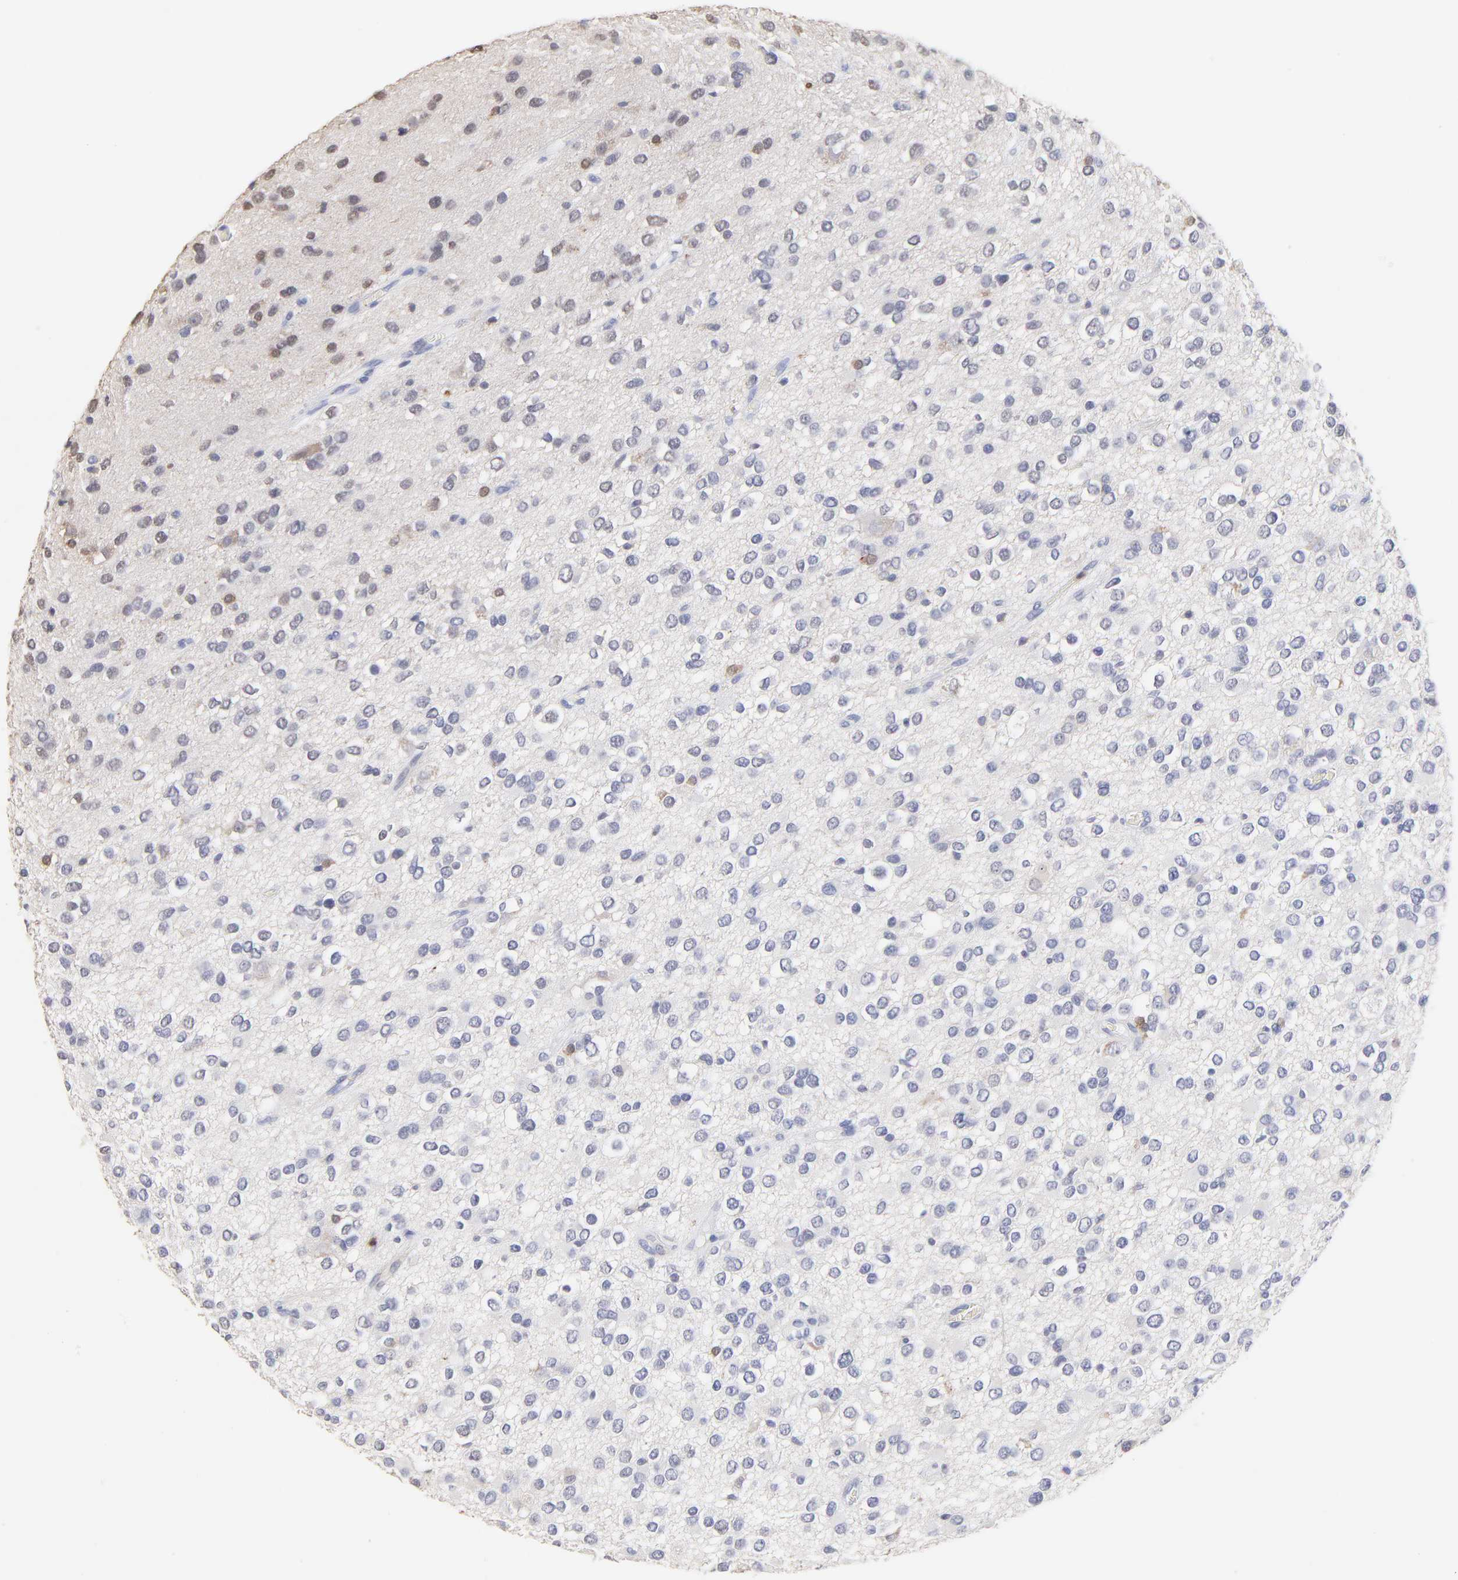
{"staining": {"intensity": "moderate", "quantity": "<25%", "location": "nuclear"}, "tissue": "glioma", "cell_type": "Tumor cells", "image_type": "cancer", "snomed": [{"axis": "morphology", "description": "Glioma, malignant, Low grade"}, {"axis": "topography", "description": "Brain"}], "caption": "Immunohistochemistry (IHC) image of human malignant low-grade glioma stained for a protein (brown), which reveals low levels of moderate nuclear staining in approximately <25% of tumor cells.", "gene": "SMARCA1", "patient": {"sex": "male", "age": 42}}